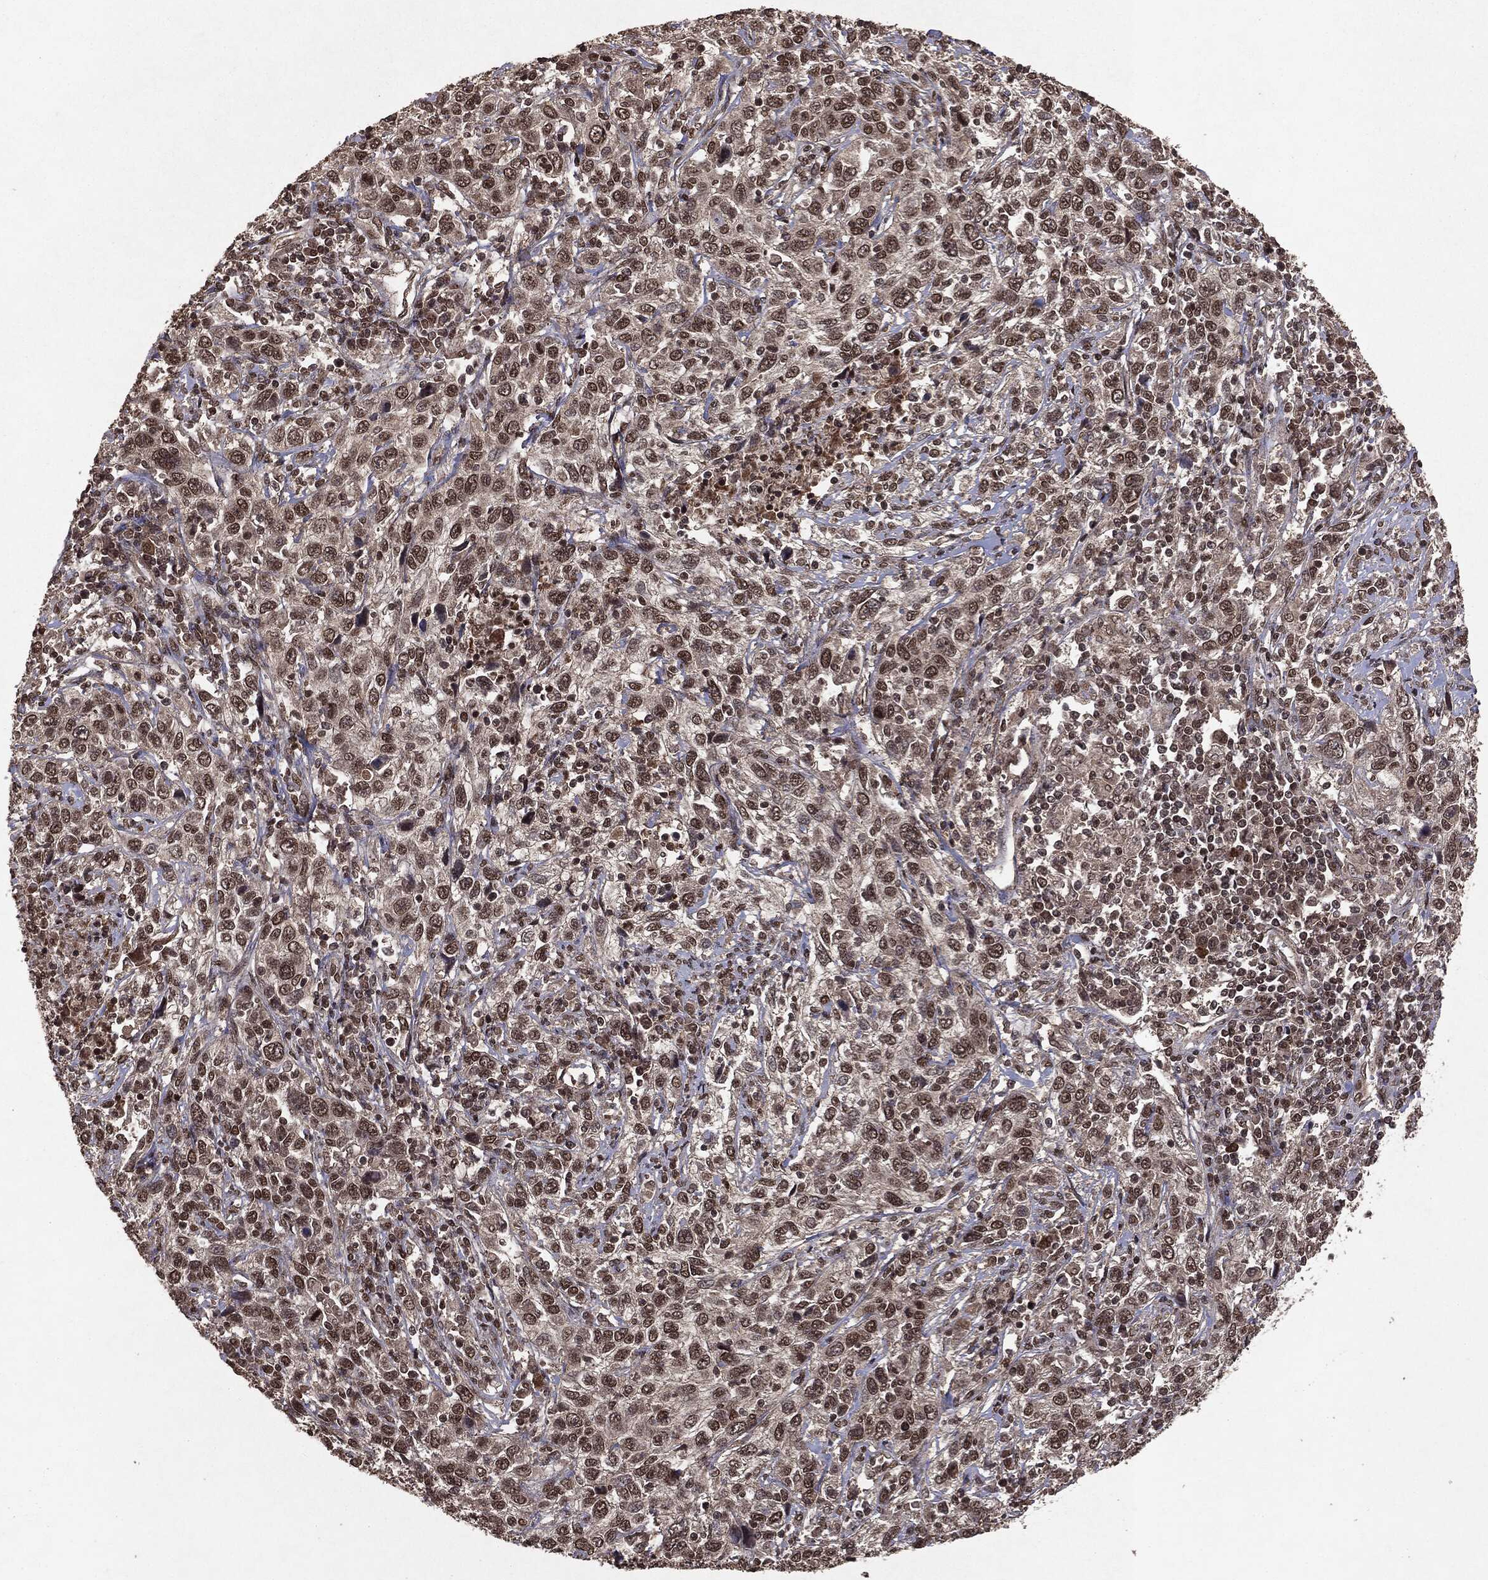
{"staining": {"intensity": "moderate", "quantity": ">75%", "location": "nuclear"}, "tissue": "cervical cancer", "cell_type": "Tumor cells", "image_type": "cancer", "snomed": [{"axis": "morphology", "description": "Squamous cell carcinoma, NOS"}, {"axis": "topography", "description": "Cervix"}], "caption": "Human cervical cancer (squamous cell carcinoma) stained with a brown dye demonstrates moderate nuclear positive expression in approximately >75% of tumor cells.", "gene": "PEBP1", "patient": {"sex": "female", "age": 46}}